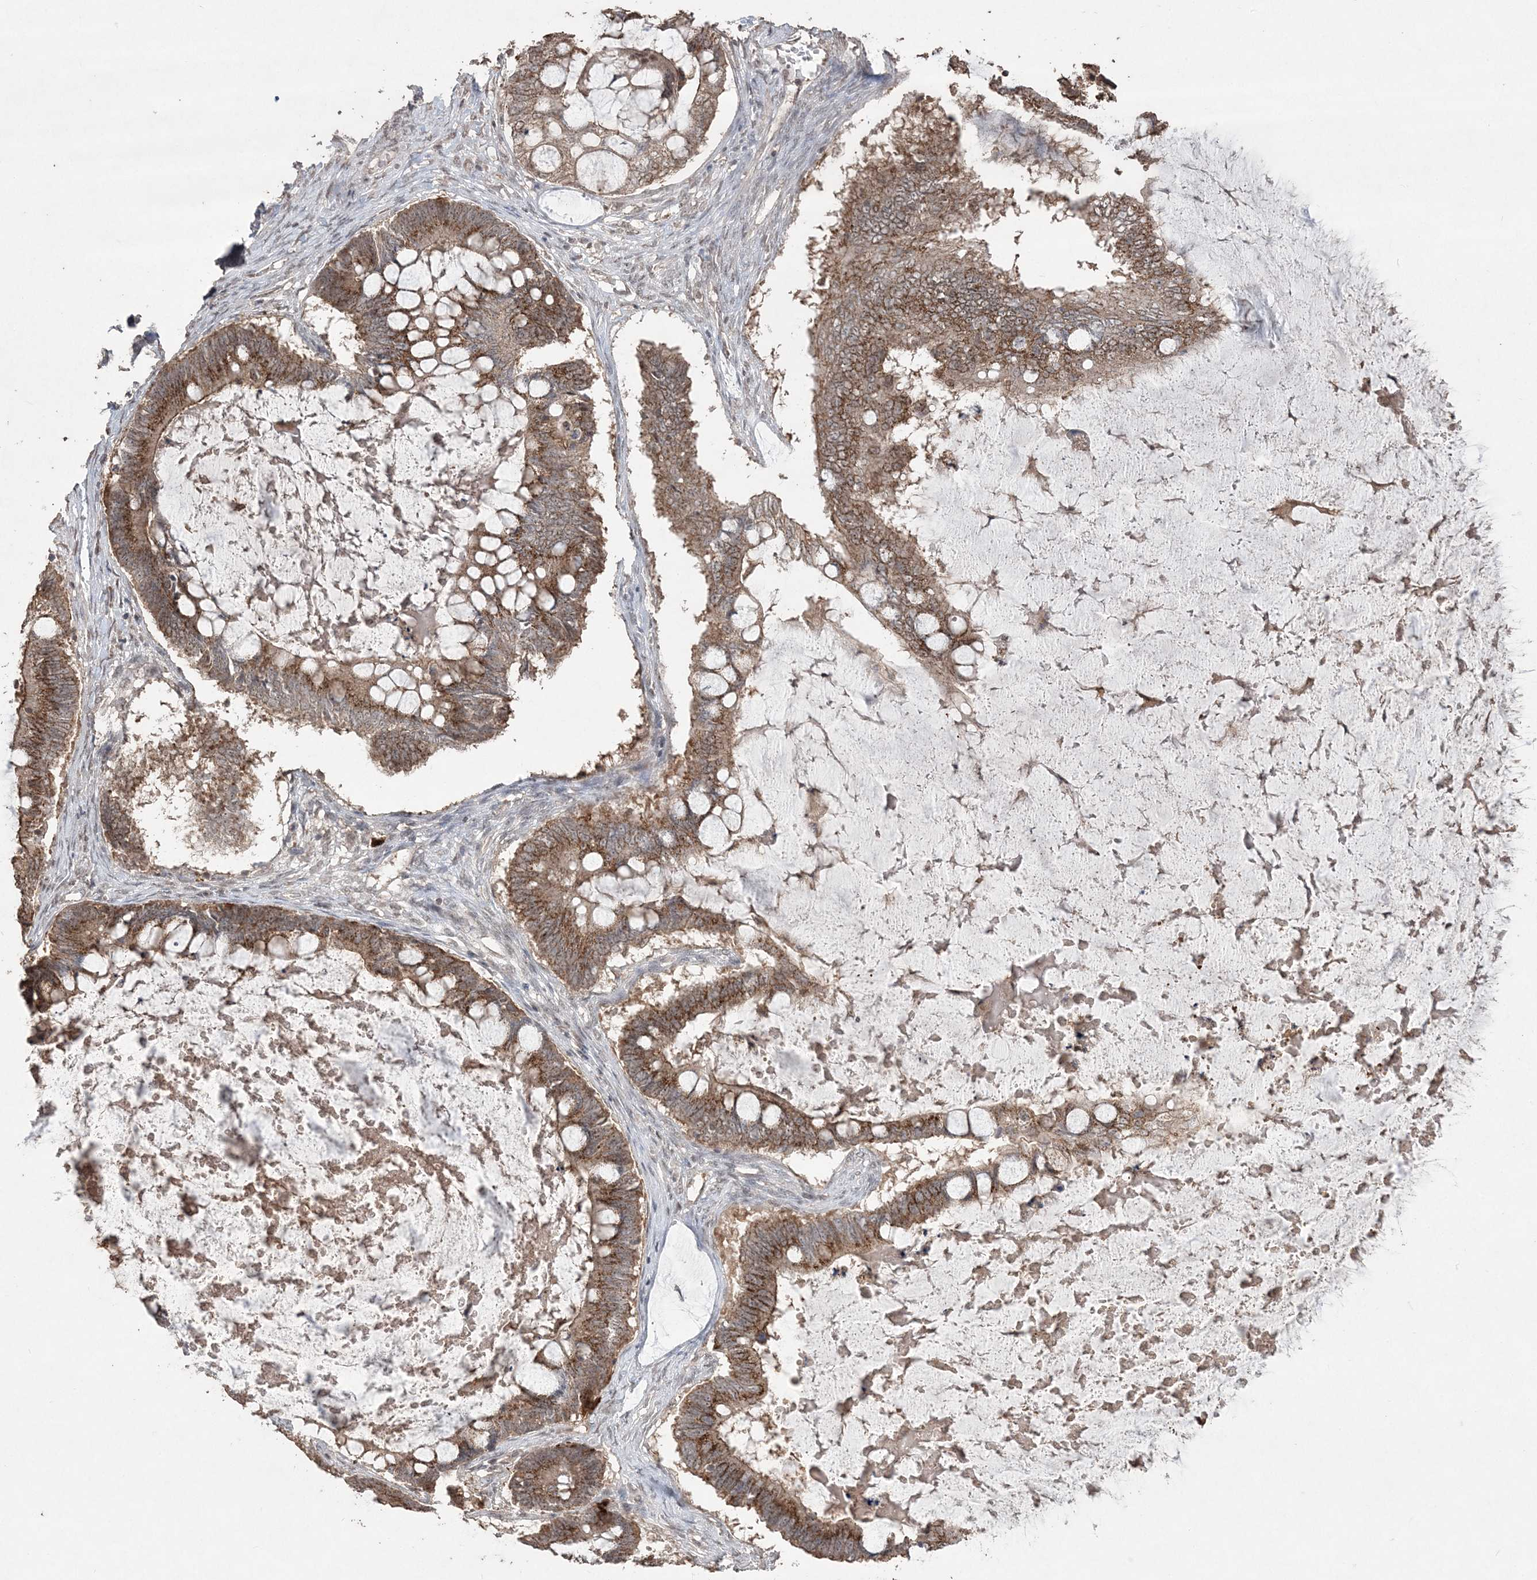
{"staining": {"intensity": "moderate", "quantity": ">75%", "location": "cytoplasmic/membranous"}, "tissue": "ovarian cancer", "cell_type": "Tumor cells", "image_type": "cancer", "snomed": [{"axis": "morphology", "description": "Cystadenocarcinoma, mucinous, NOS"}, {"axis": "topography", "description": "Ovary"}], "caption": "Brown immunohistochemical staining in mucinous cystadenocarcinoma (ovarian) exhibits moderate cytoplasmic/membranous expression in about >75% of tumor cells. The protein of interest is stained brown, and the nuclei are stained in blue (DAB IHC with brightfield microscopy, high magnification).", "gene": "EHHADH", "patient": {"sex": "female", "age": 61}}